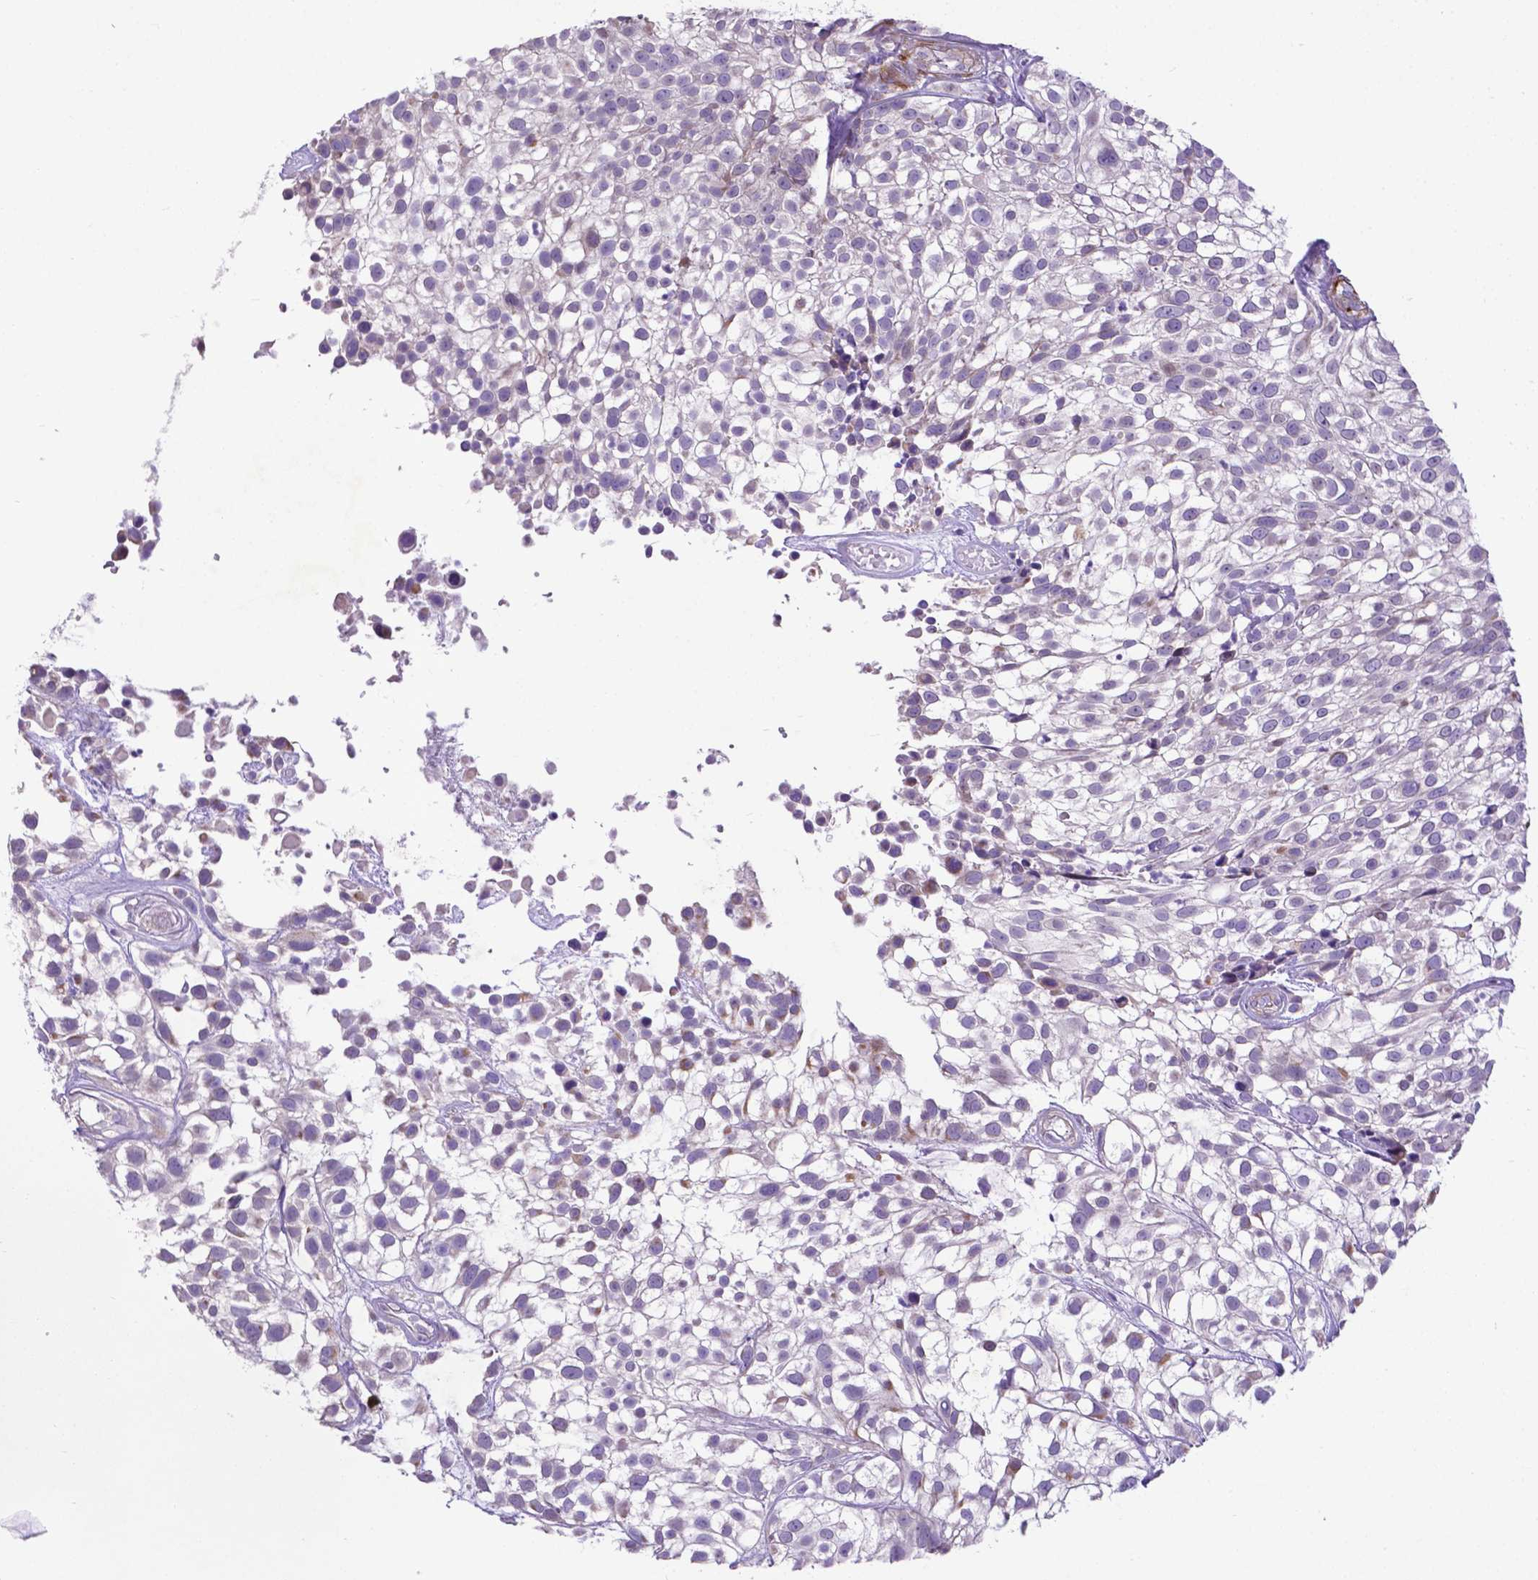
{"staining": {"intensity": "negative", "quantity": "none", "location": "none"}, "tissue": "urothelial cancer", "cell_type": "Tumor cells", "image_type": "cancer", "snomed": [{"axis": "morphology", "description": "Urothelial carcinoma, High grade"}, {"axis": "topography", "description": "Urinary bladder"}], "caption": "Tumor cells are negative for brown protein staining in high-grade urothelial carcinoma.", "gene": "PFKFB4", "patient": {"sex": "male", "age": 56}}